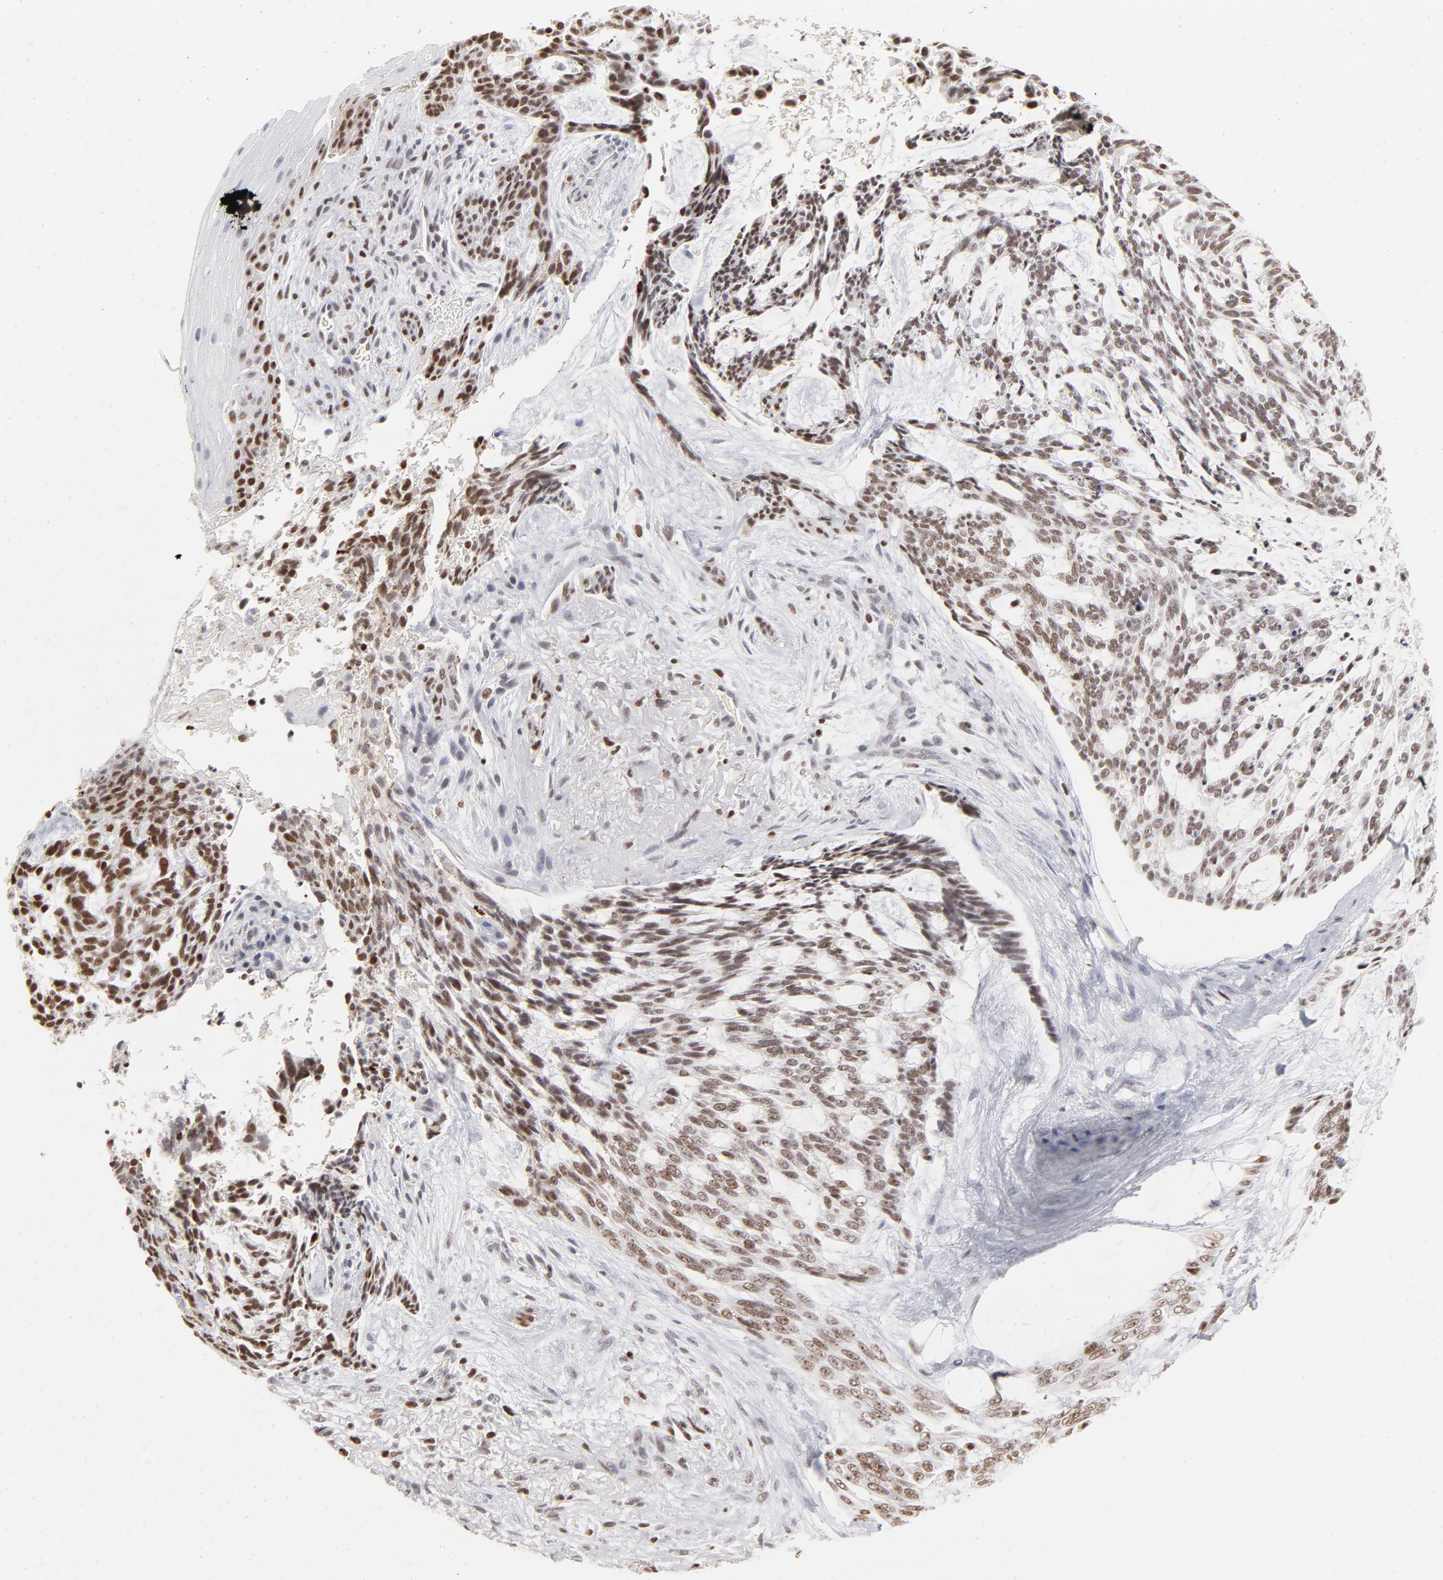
{"staining": {"intensity": "moderate", "quantity": "25%-75%", "location": "nuclear"}, "tissue": "skin cancer", "cell_type": "Tumor cells", "image_type": "cancer", "snomed": [{"axis": "morphology", "description": "Normal tissue, NOS"}, {"axis": "morphology", "description": "Basal cell carcinoma"}, {"axis": "topography", "description": "Skin"}], "caption": "A brown stain shows moderate nuclear staining of a protein in human skin basal cell carcinoma tumor cells. The staining was performed using DAB to visualize the protein expression in brown, while the nuclei were stained in blue with hematoxylin (Magnification: 20x).", "gene": "PARP1", "patient": {"sex": "female", "age": 71}}